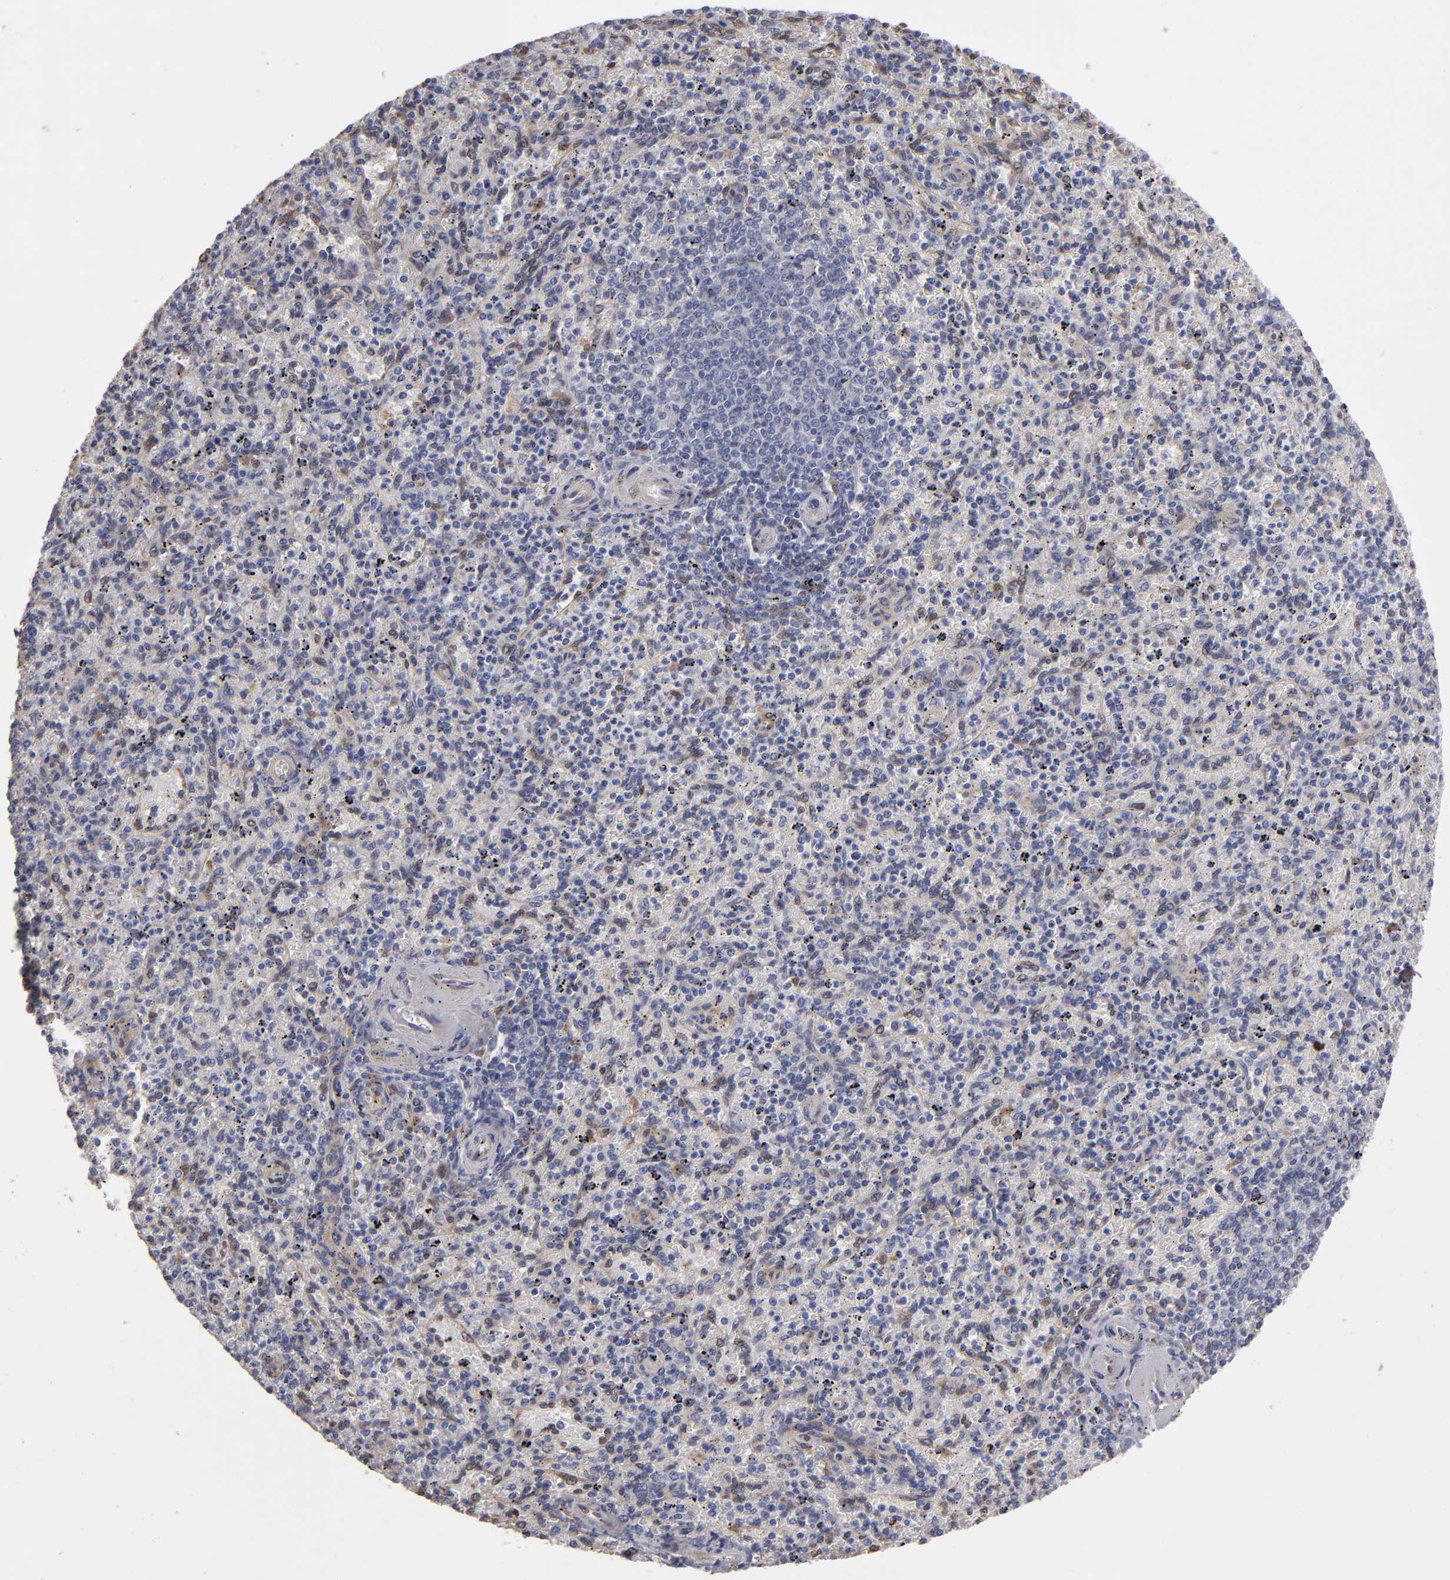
{"staining": {"intensity": "negative", "quantity": "none", "location": "none"}, "tissue": "spleen", "cell_type": "Cells in red pulp", "image_type": "normal", "snomed": [{"axis": "morphology", "description": "Normal tissue, NOS"}, {"axis": "topography", "description": "Spleen"}], "caption": "DAB immunohistochemical staining of normal spleen demonstrates no significant positivity in cells in red pulp.", "gene": "NDRG2", "patient": {"sex": "male", "age": 72}}